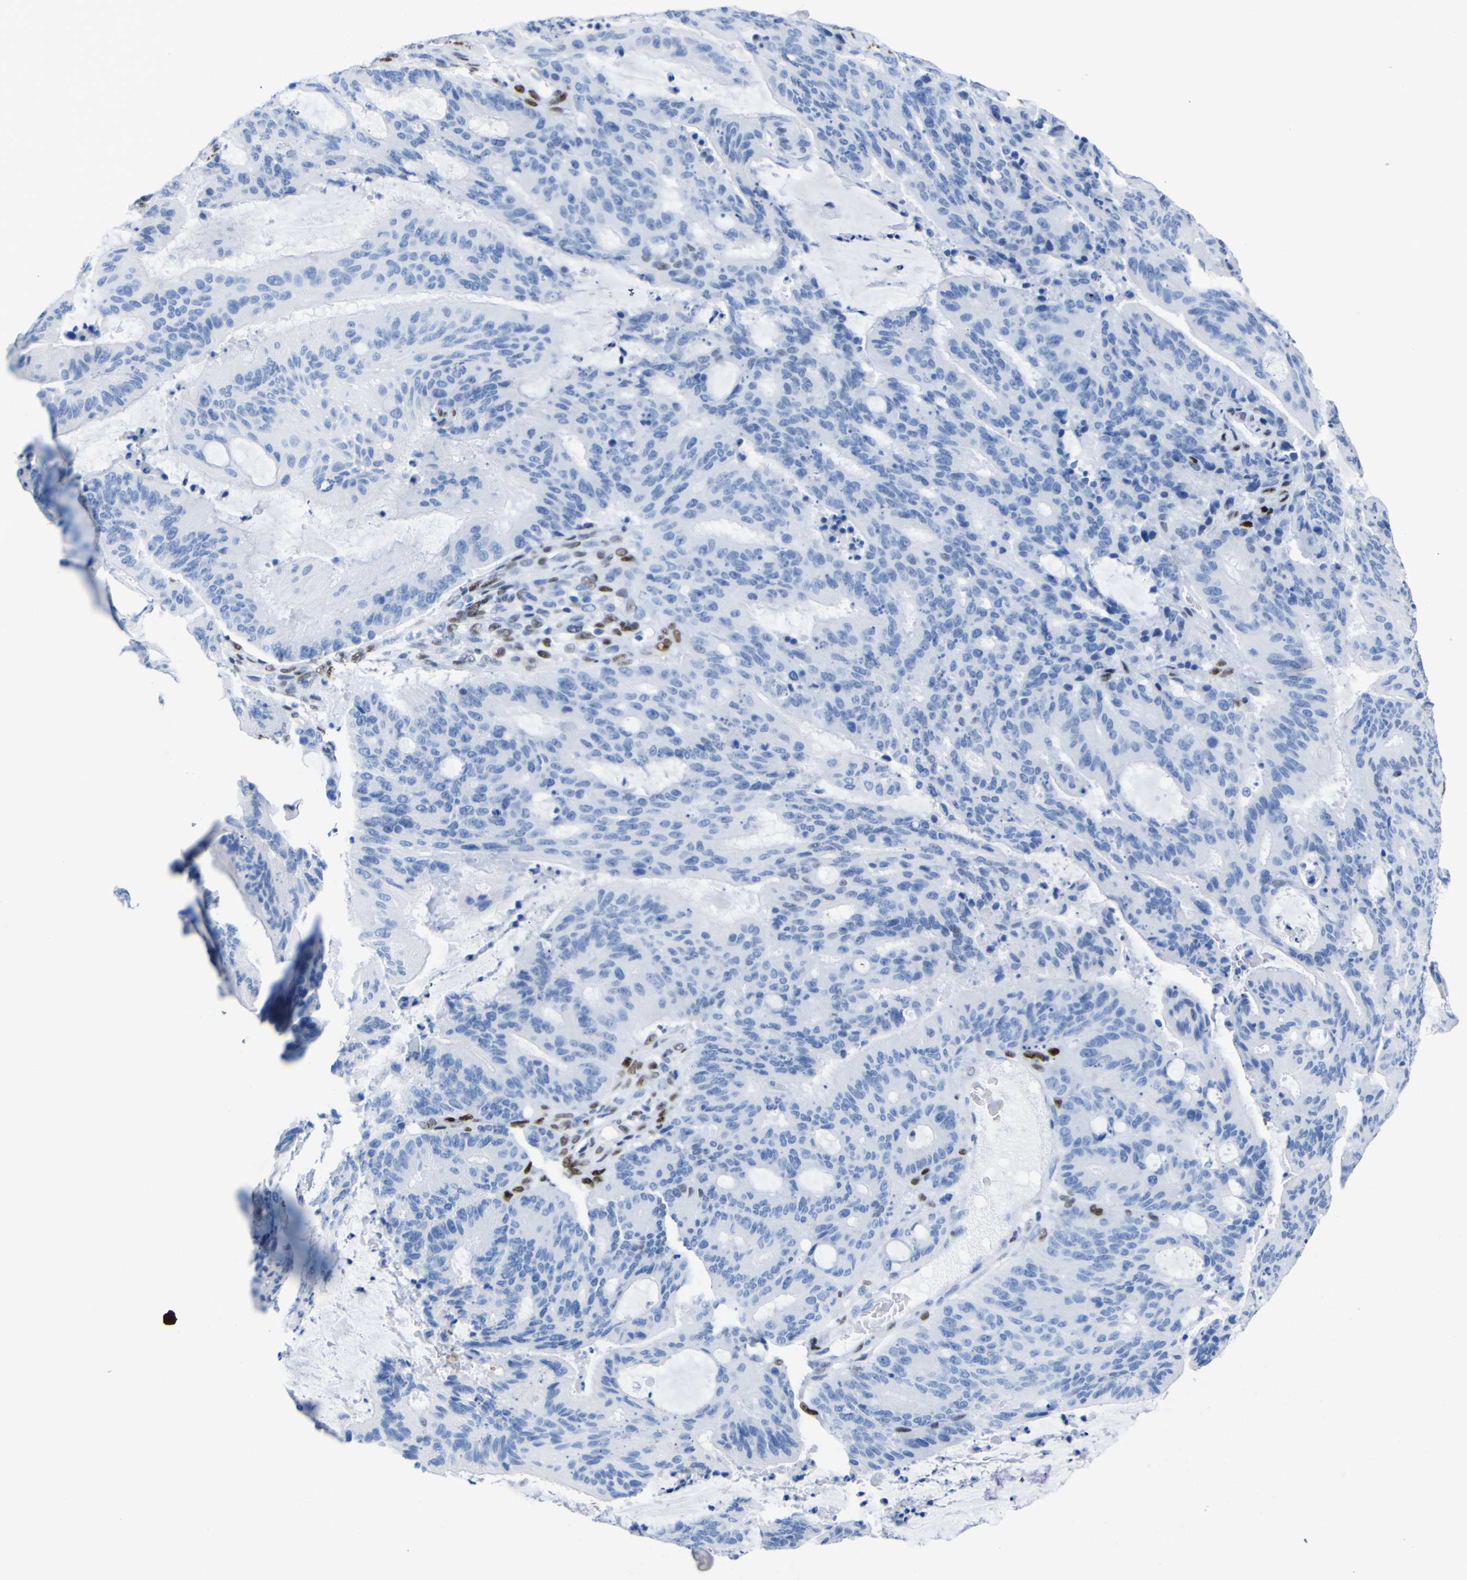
{"staining": {"intensity": "weak", "quantity": "<25%", "location": "nuclear"}, "tissue": "liver cancer", "cell_type": "Tumor cells", "image_type": "cancer", "snomed": [{"axis": "morphology", "description": "Cholangiocarcinoma"}, {"axis": "topography", "description": "Liver"}], "caption": "Cholangiocarcinoma (liver) stained for a protein using immunohistochemistry (IHC) exhibits no expression tumor cells.", "gene": "DACH1", "patient": {"sex": "female", "age": 73}}